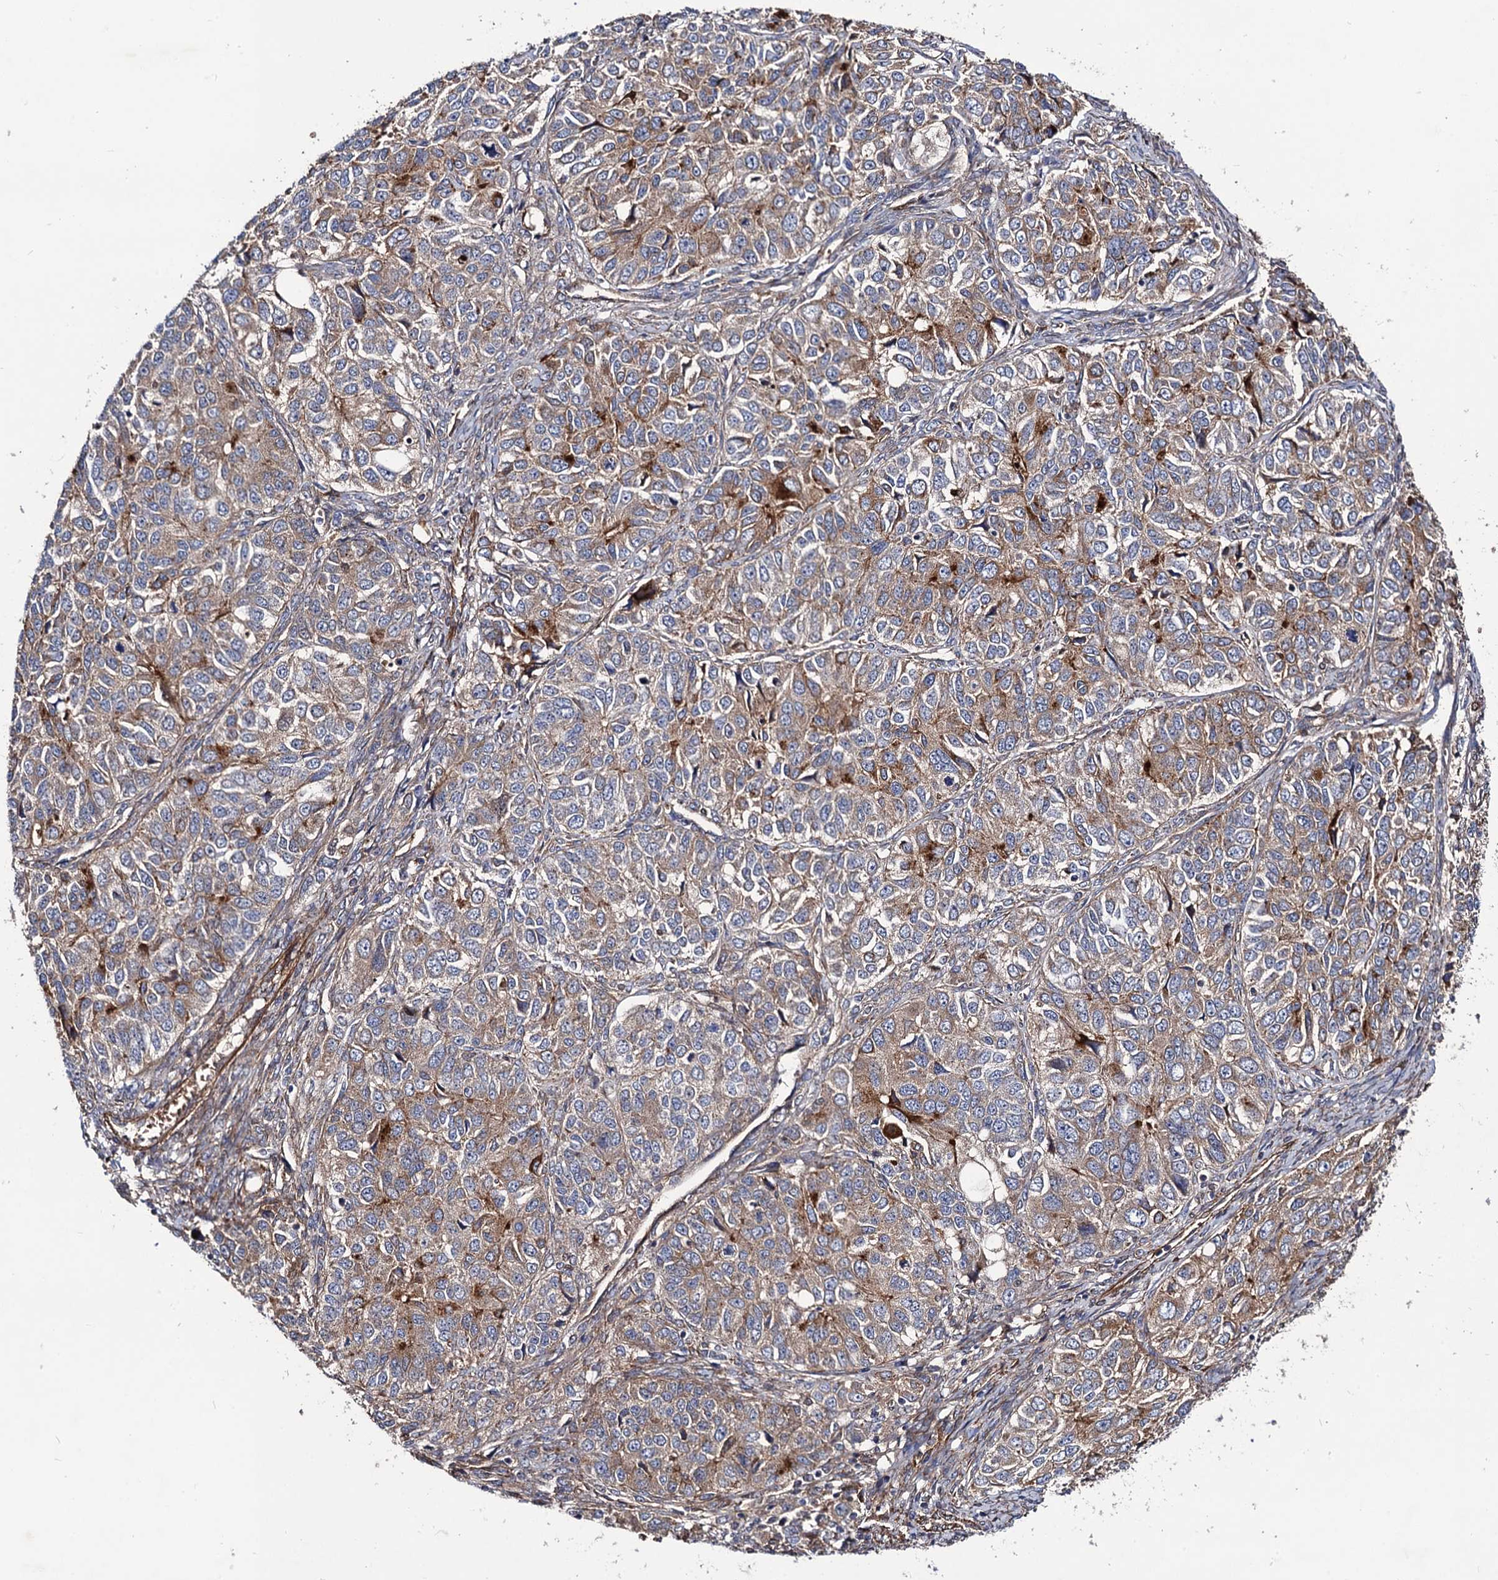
{"staining": {"intensity": "moderate", "quantity": "25%-75%", "location": "cytoplasmic/membranous"}, "tissue": "ovarian cancer", "cell_type": "Tumor cells", "image_type": "cancer", "snomed": [{"axis": "morphology", "description": "Carcinoma, endometroid"}, {"axis": "topography", "description": "Ovary"}], "caption": "DAB (3,3'-diaminobenzidine) immunohistochemical staining of ovarian cancer (endometroid carcinoma) demonstrates moderate cytoplasmic/membranous protein staining in about 25%-75% of tumor cells.", "gene": "CIP2A", "patient": {"sex": "female", "age": 51}}